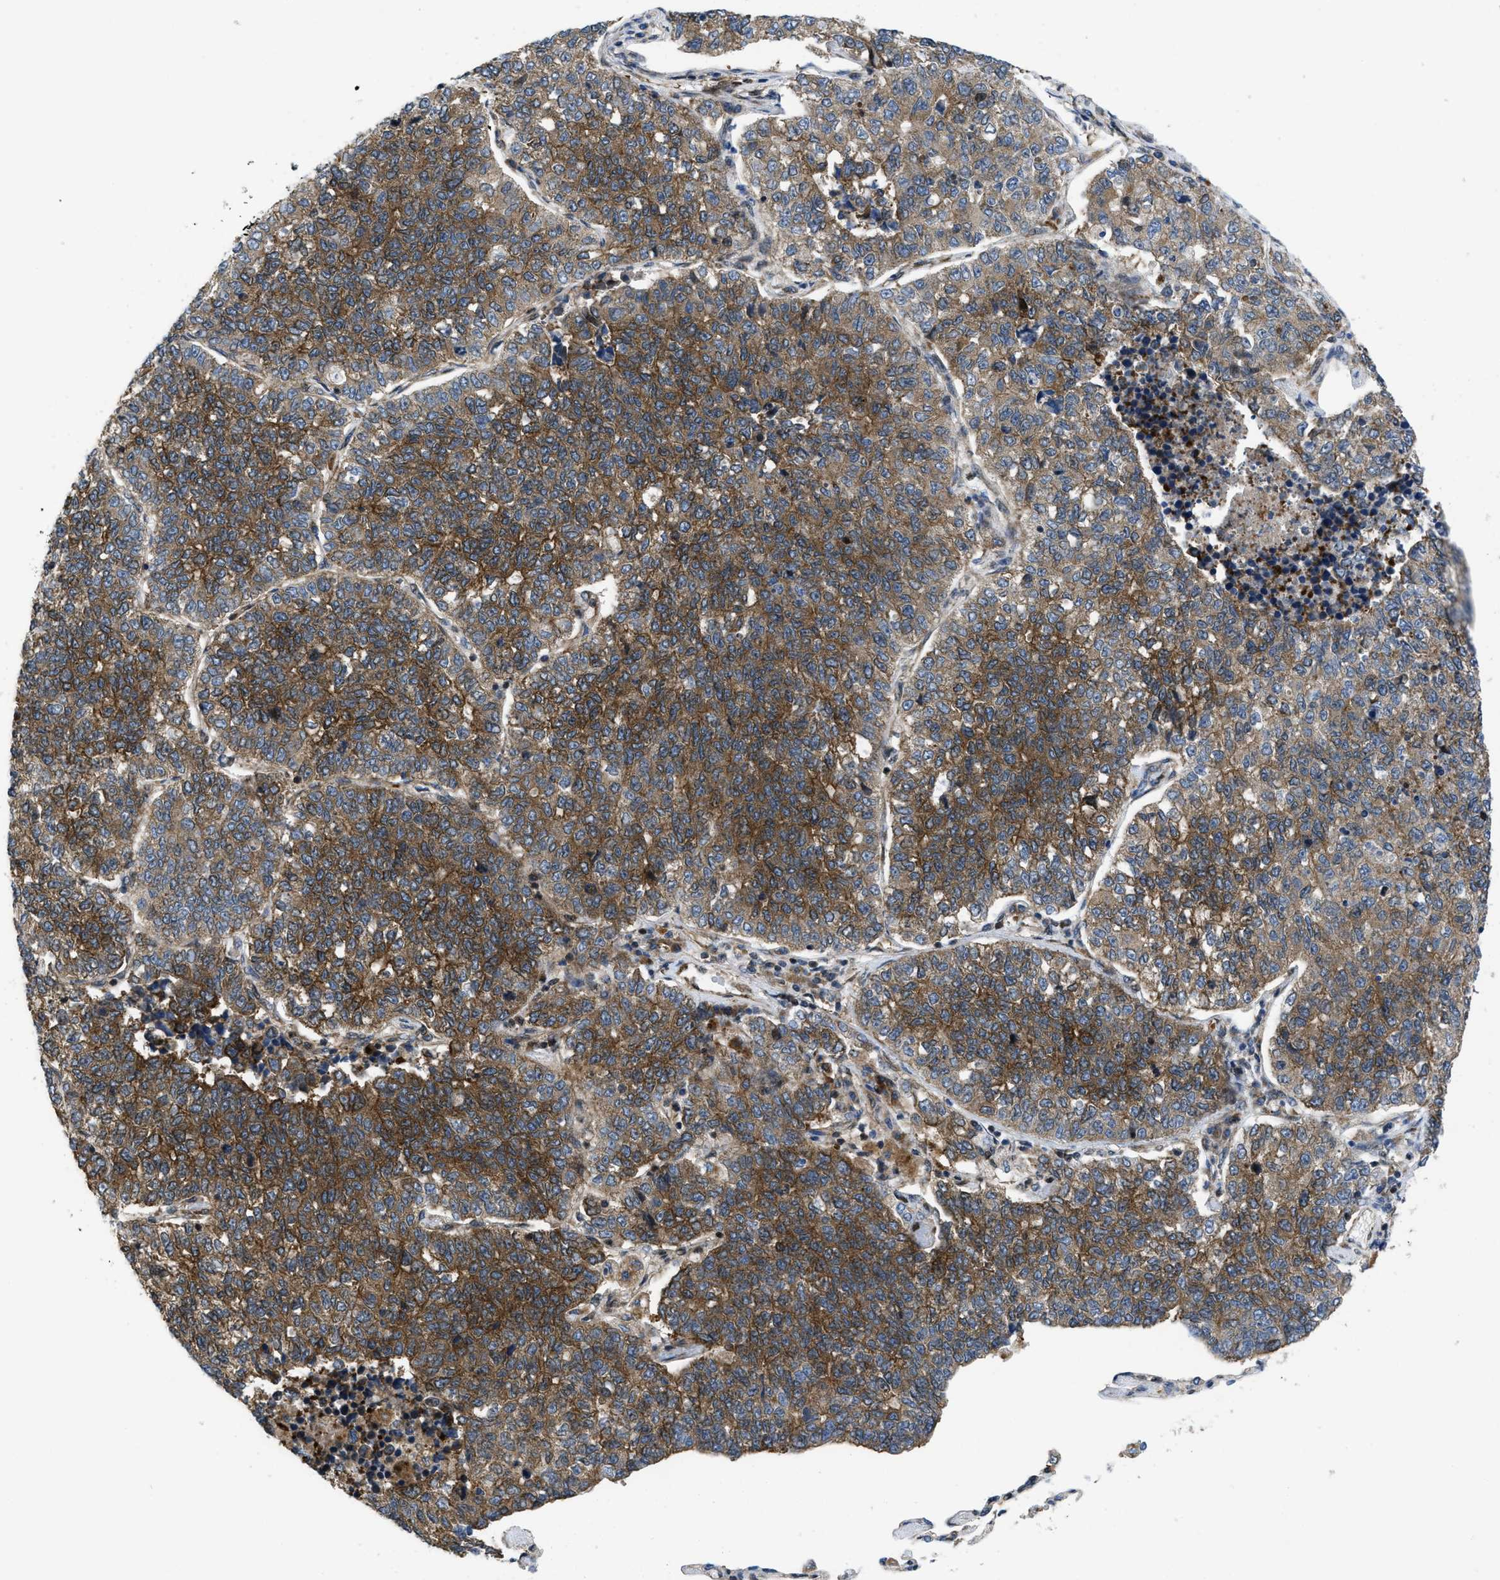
{"staining": {"intensity": "moderate", "quantity": ">75%", "location": "cytoplasmic/membranous"}, "tissue": "lung cancer", "cell_type": "Tumor cells", "image_type": "cancer", "snomed": [{"axis": "morphology", "description": "Adenocarcinoma, NOS"}, {"axis": "topography", "description": "Lung"}], "caption": "This photomicrograph shows immunohistochemistry staining of lung adenocarcinoma, with medium moderate cytoplasmic/membranous staining in approximately >75% of tumor cells.", "gene": "PPP2CB", "patient": {"sex": "male", "age": 49}}